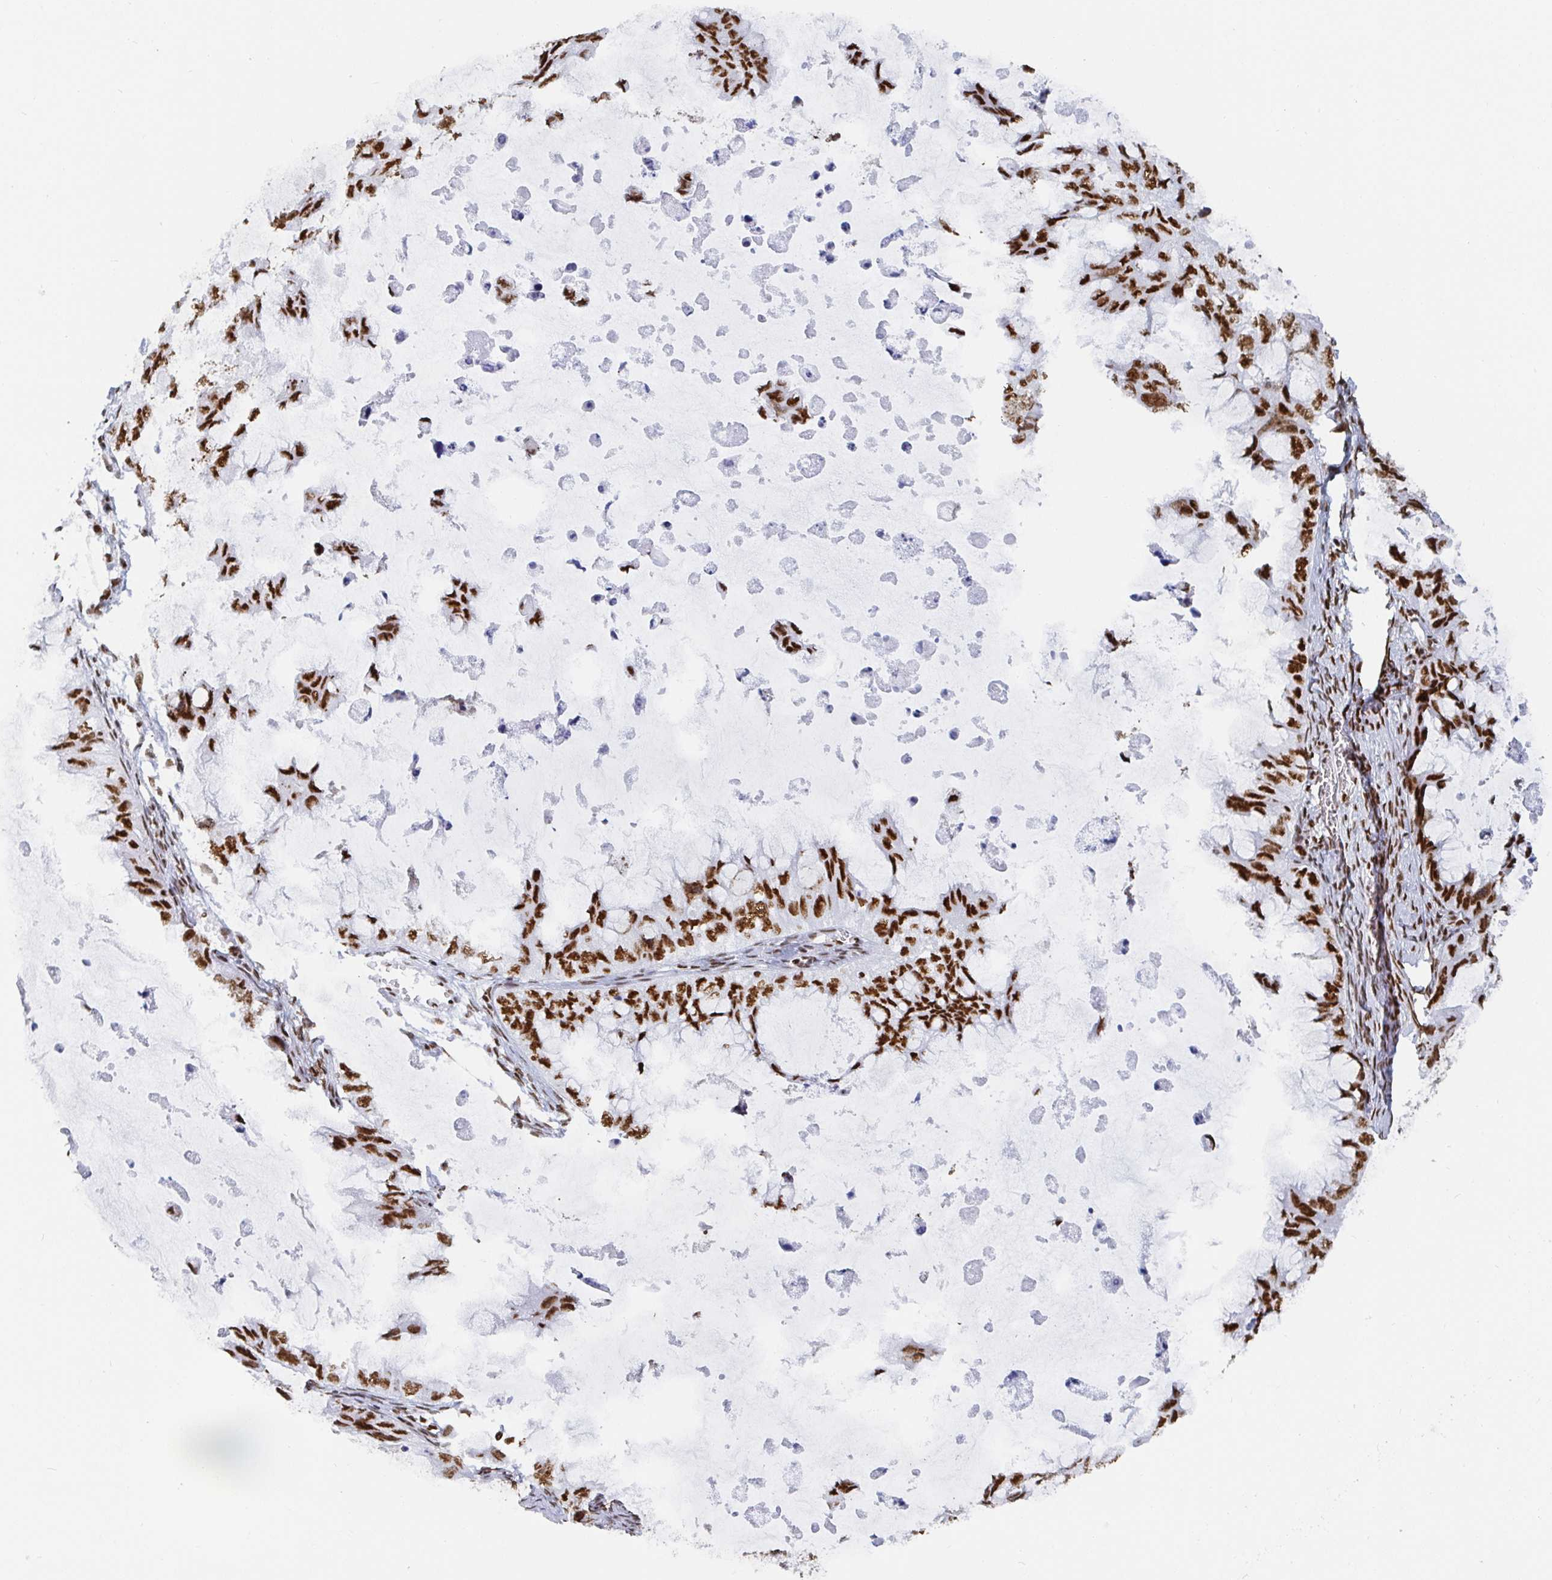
{"staining": {"intensity": "strong", "quantity": ">75%", "location": "nuclear"}, "tissue": "ovarian cancer", "cell_type": "Tumor cells", "image_type": "cancer", "snomed": [{"axis": "morphology", "description": "Cystadenocarcinoma, mucinous, NOS"}, {"axis": "topography", "description": "Ovary"}], "caption": "About >75% of tumor cells in ovarian mucinous cystadenocarcinoma show strong nuclear protein positivity as visualized by brown immunohistochemical staining.", "gene": "EWSR1", "patient": {"sex": "female", "age": 72}}